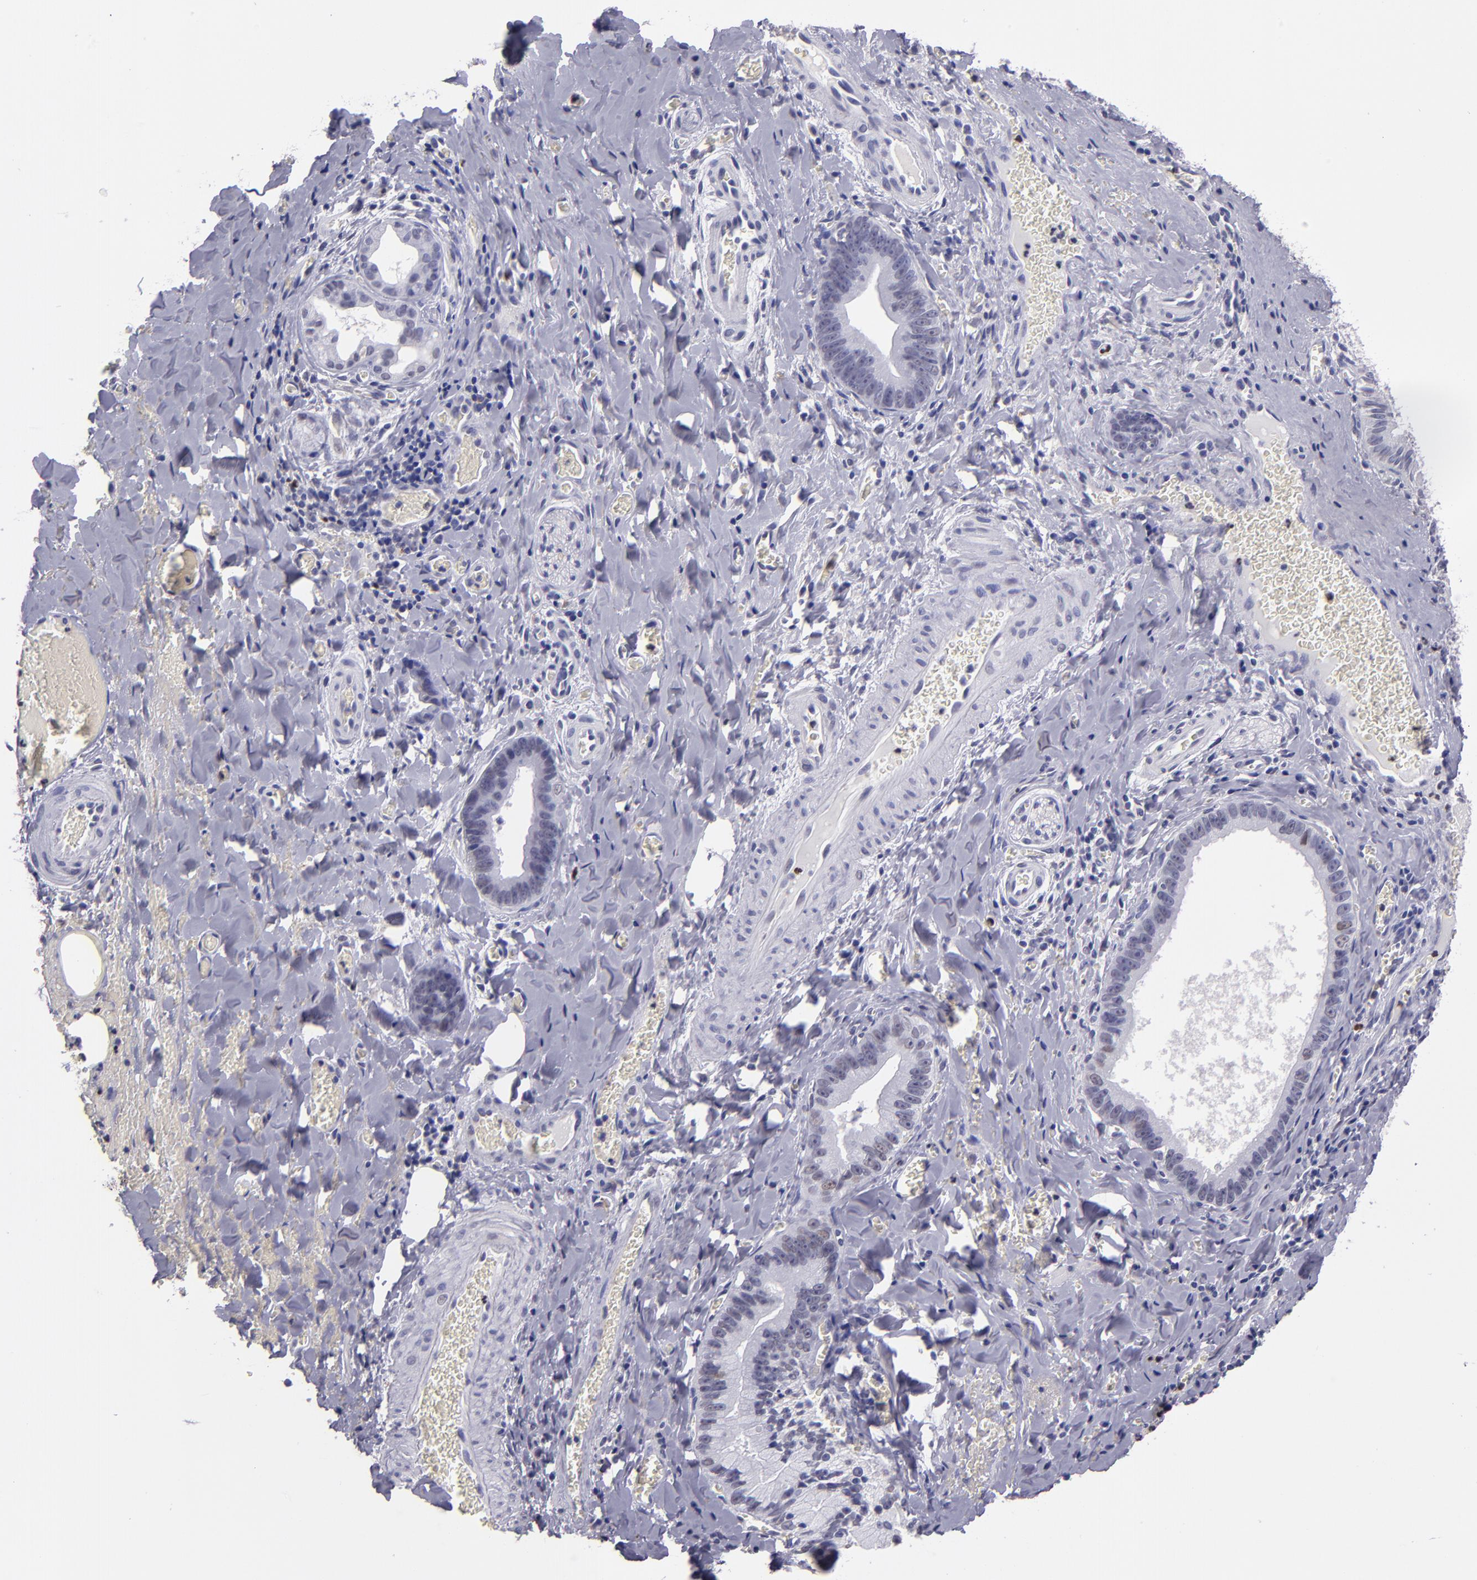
{"staining": {"intensity": "negative", "quantity": "none", "location": "none"}, "tissue": "liver cancer", "cell_type": "Tumor cells", "image_type": "cancer", "snomed": [{"axis": "morphology", "description": "Cholangiocarcinoma"}, {"axis": "topography", "description": "Liver"}], "caption": "The micrograph displays no staining of tumor cells in liver cholangiocarcinoma.", "gene": "CEBPE", "patient": {"sex": "female", "age": 55}}